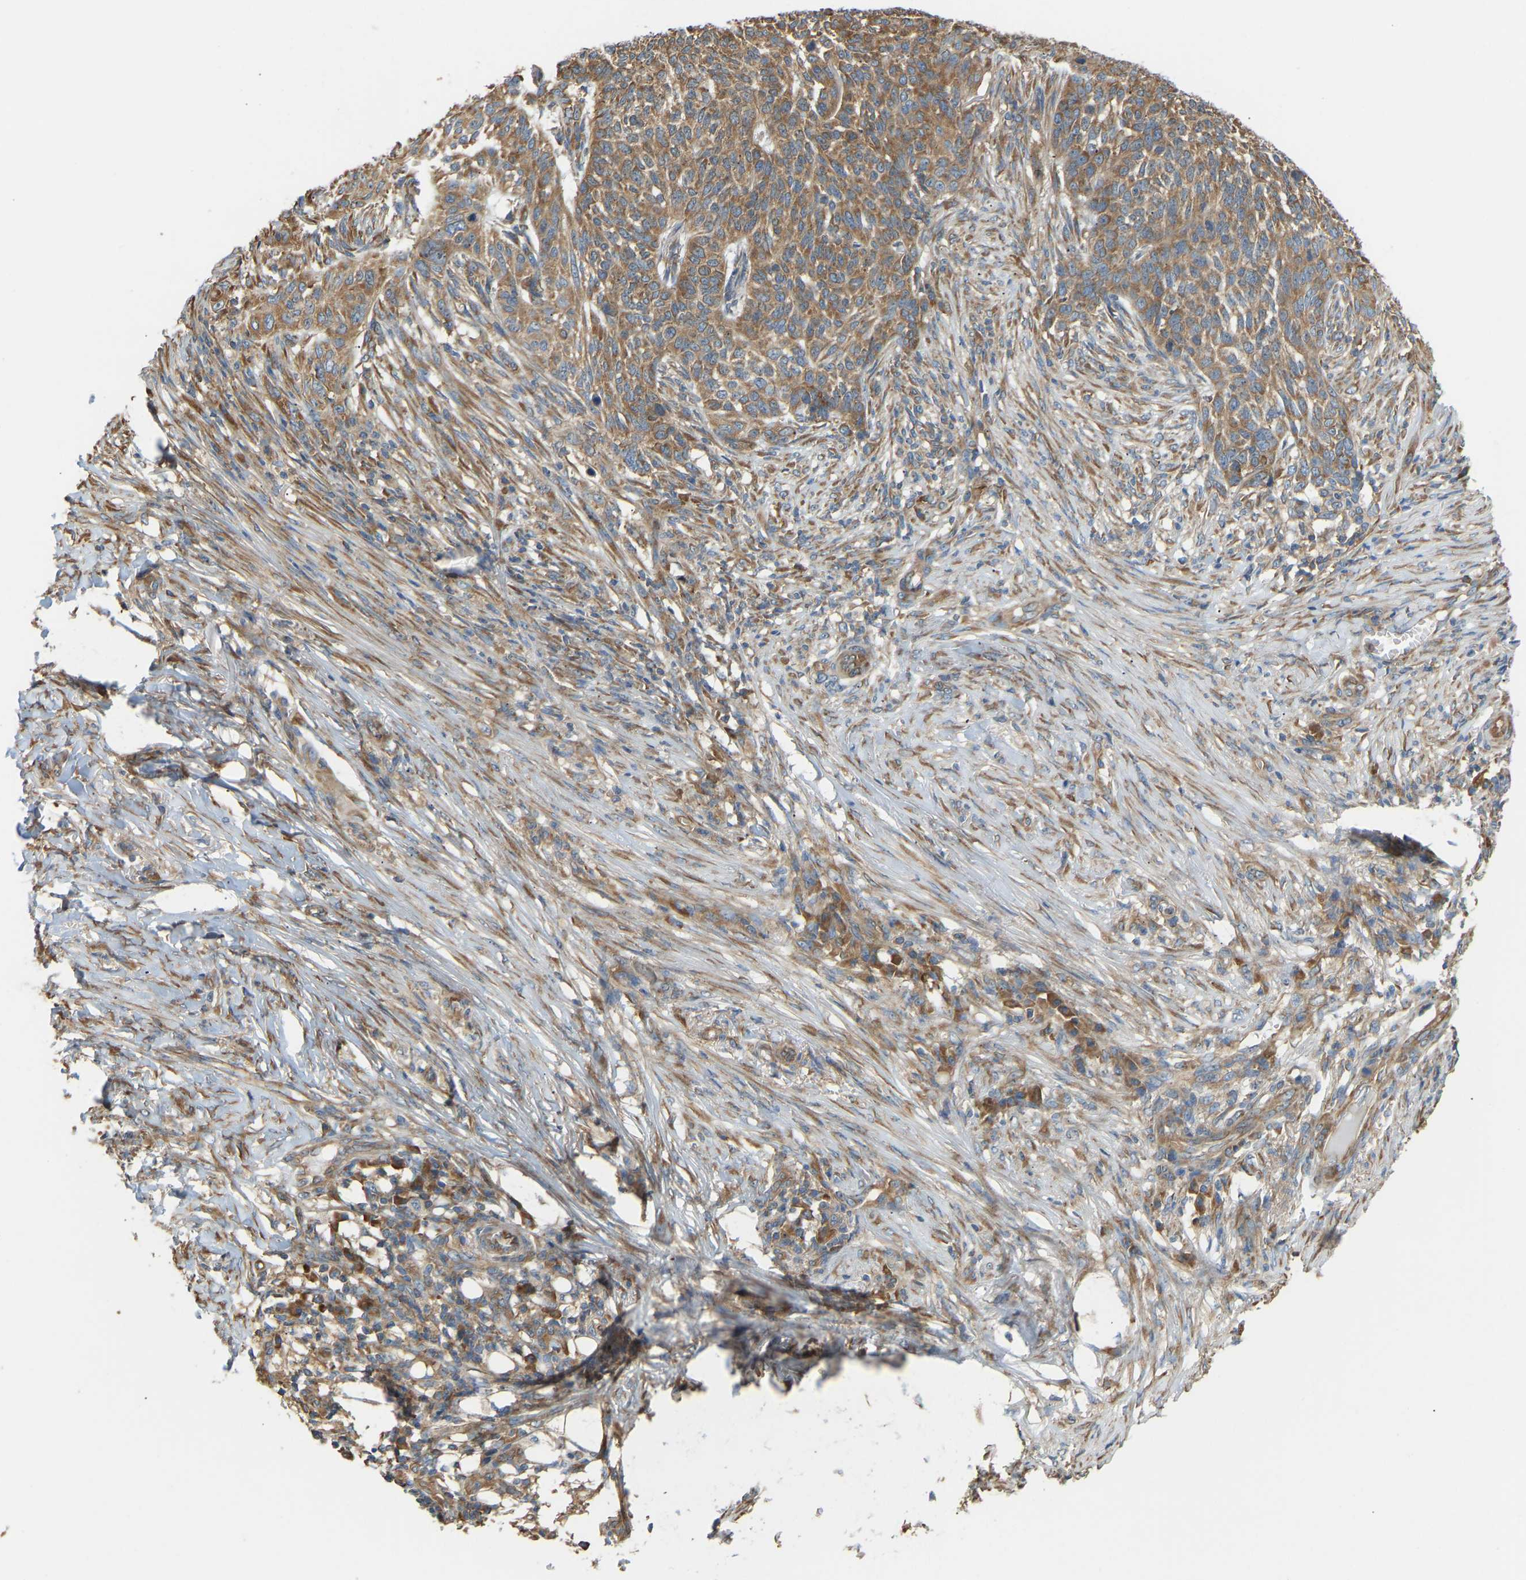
{"staining": {"intensity": "moderate", "quantity": ">75%", "location": "cytoplasmic/membranous"}, "tissue": "skin cancer", "cell_type": "Tumor cells", "image_type": "cancer", "snomed": [{"axis": "morphology", "description": "Basal cell carcinoma"}, {"axis": "topography", "description": "Skin"}], "caption": "Immunohistochemical staining of human skin basal cell carcinoma exhibits medium levels of moderate cytoplasmic/membranous protein expression in about >75% of tumor cells. (DAB IHC, brown staining for protein, blue staining for nuclei).", "gene": "RPS6KB2", "patient": {"sex": "male", "age": 85}}